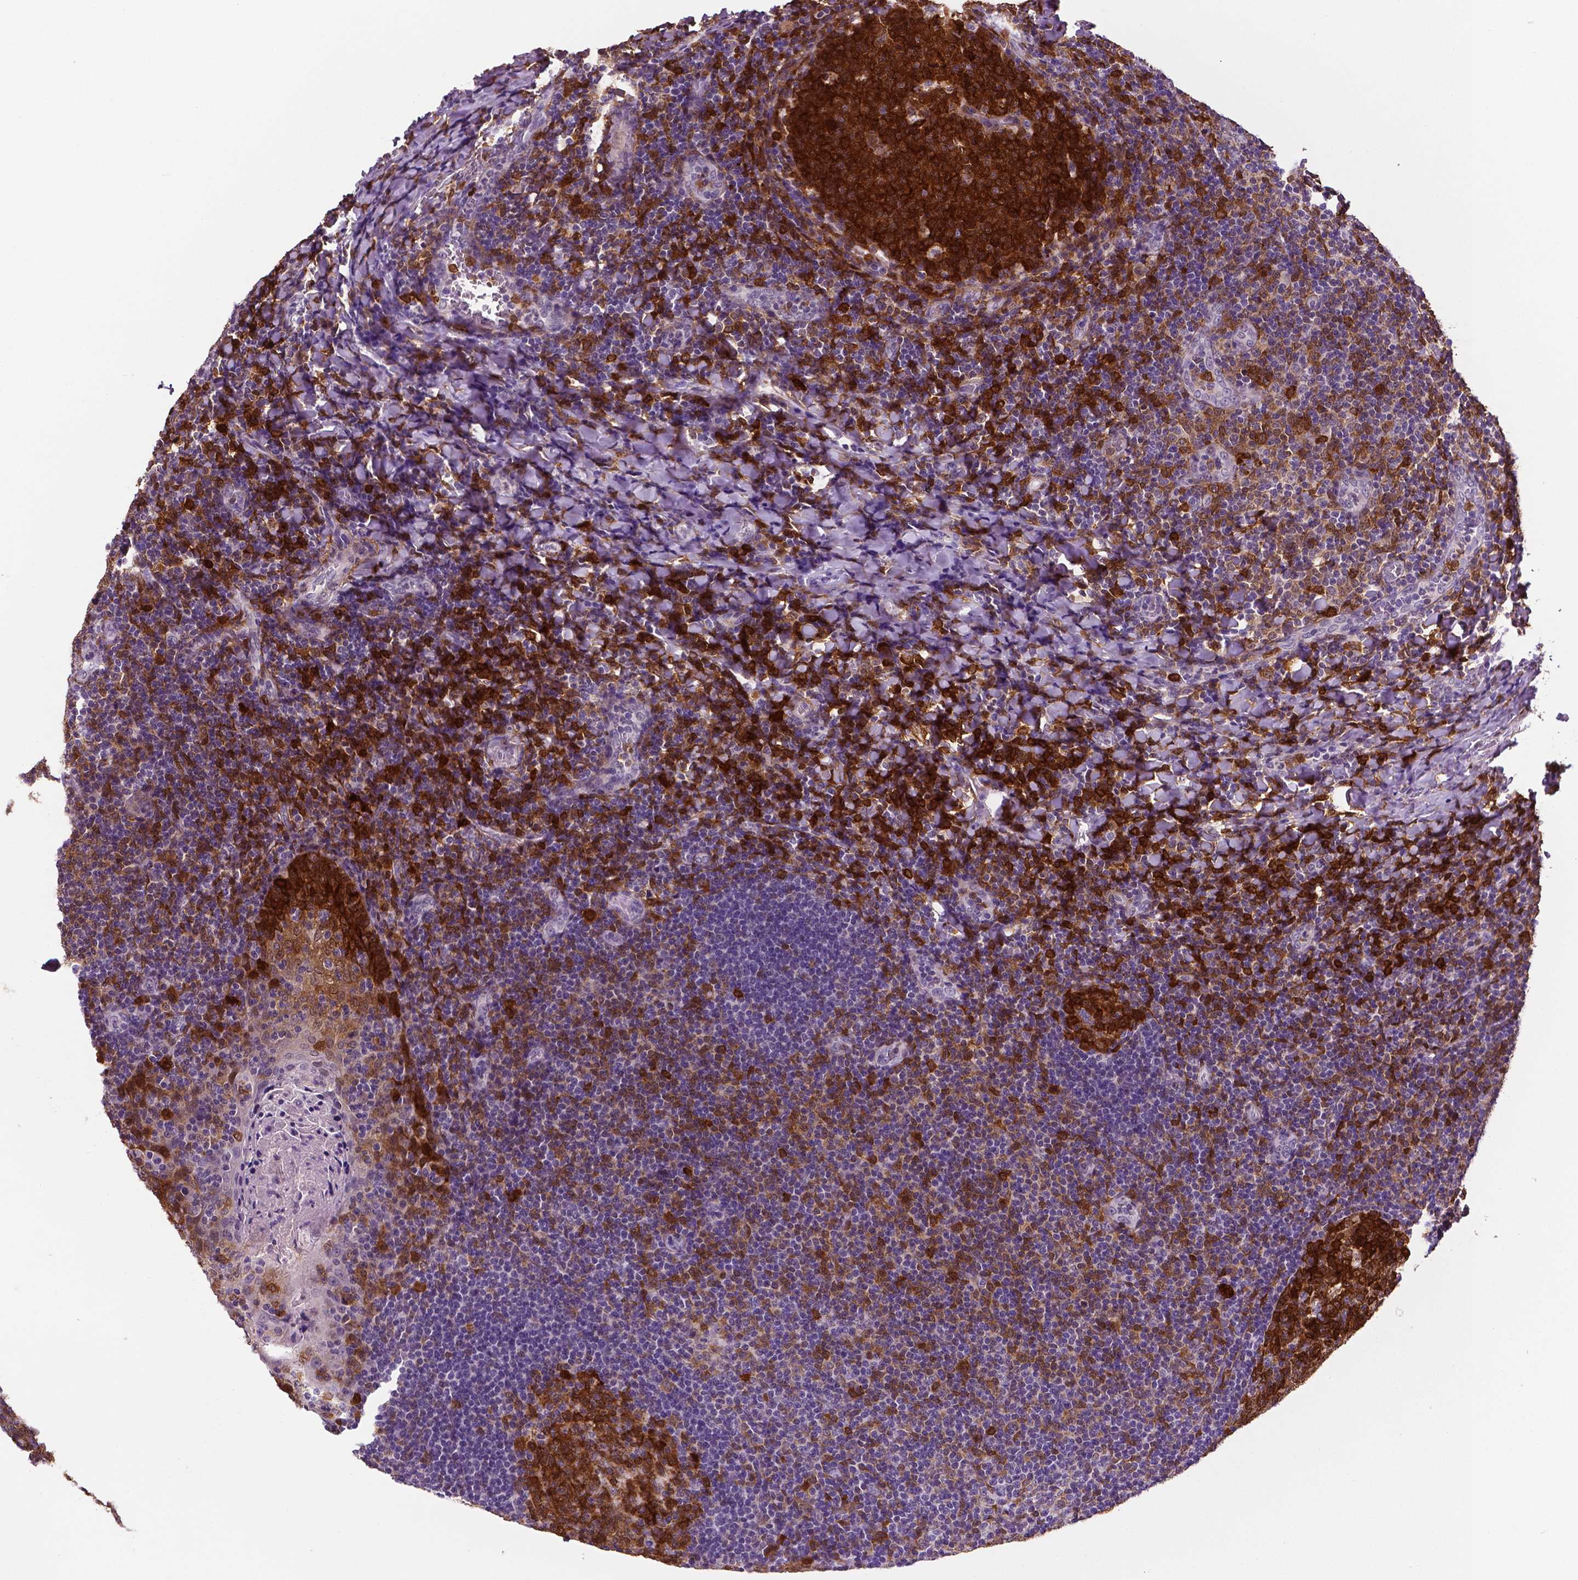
{"staining": {"intensity": "strong", "quantity": ">75%", "location": "cytoplasmic/membranous"}, "tissue": "tonsil", "cell_type": "Germinal center cells", "image_type": "normal", "snomed": [{"axis": "morphology", "description": "Normal tissue, NOS"}, {"axis": "topography", "description": "Tonsil"}], "caption": "Immunohistochemistry (IHC) image of benign tonsil: human tonsil stained using immunohistochemistry (IHC) exhibits high levels of strong protein expression localized specifically in the cytoplasmic/membranous of germinal center cells, appearing as a cytoplasmic/membranous brown color.", "gene": "PHGDH", "patient": {"sex": "male", "age": 17}}